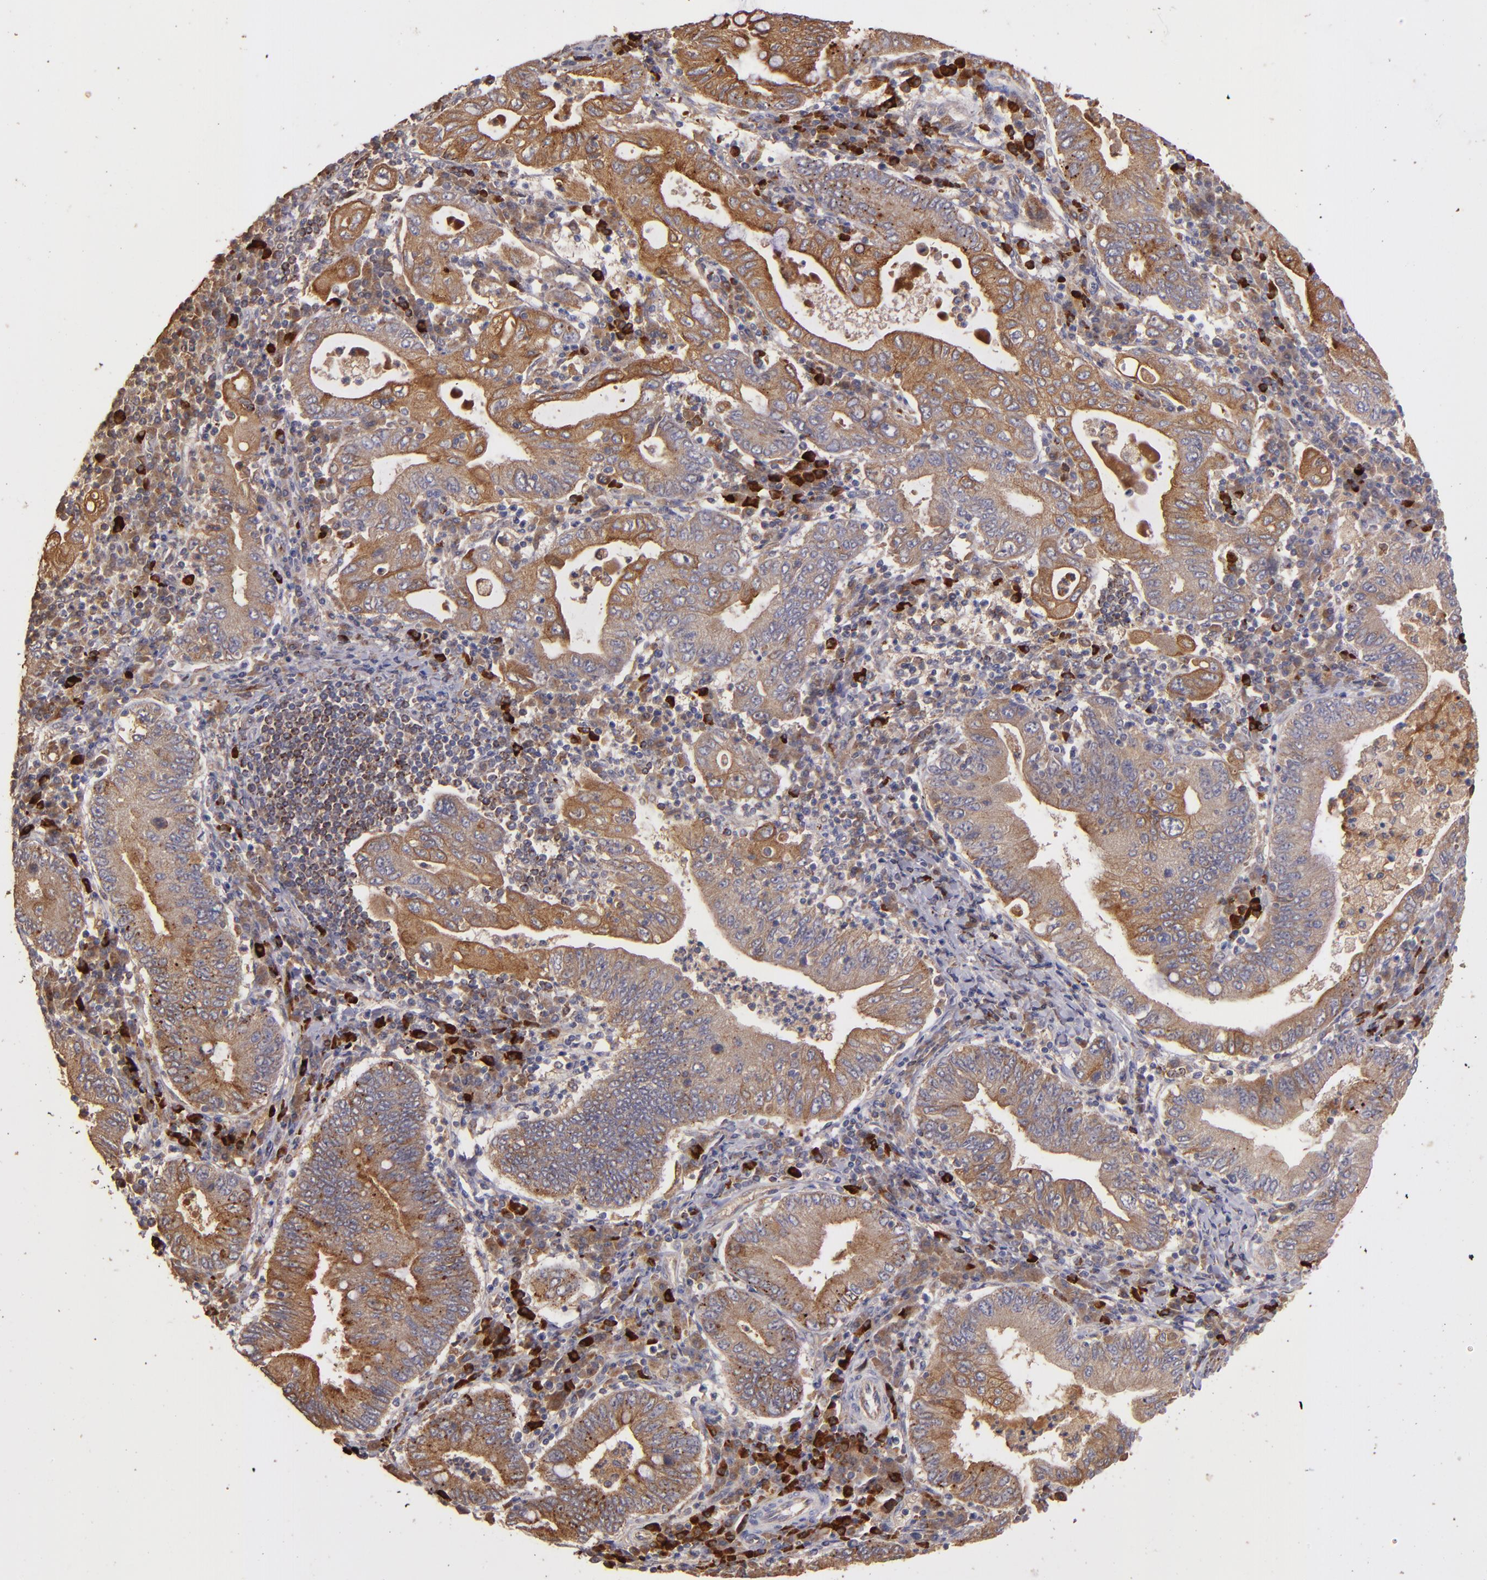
{"staining": {"intensity": "moderate", "quantity": ">75%", "location": "cytoplasmic/membranous"}, "tissue": "stomach cancer", "cell_type": "Tumor cells", "image_type": "cancer", "snomed": [{"axis": "morphology", "description": "Normal tissue, NOS"}, {"axis": "morphology", "description": "Adenocarcinoma, NOS"}, {"axis": "topography", "description": "Esophagus"}, {"axis": "topography", "description": "Stomach, upper"}, {"axis": "topography", "description": "Peripheral nerve tissue"}], "caption": "Moderate cytoplasmic/membranous protein positivity is identified in about >75% of tumor cells in stomach cancer. (DAB IHC, brown staining for protein, blue staining for nuclei).", "gene": "SRRD", "patient": {"sex": "male", "age": 62}}